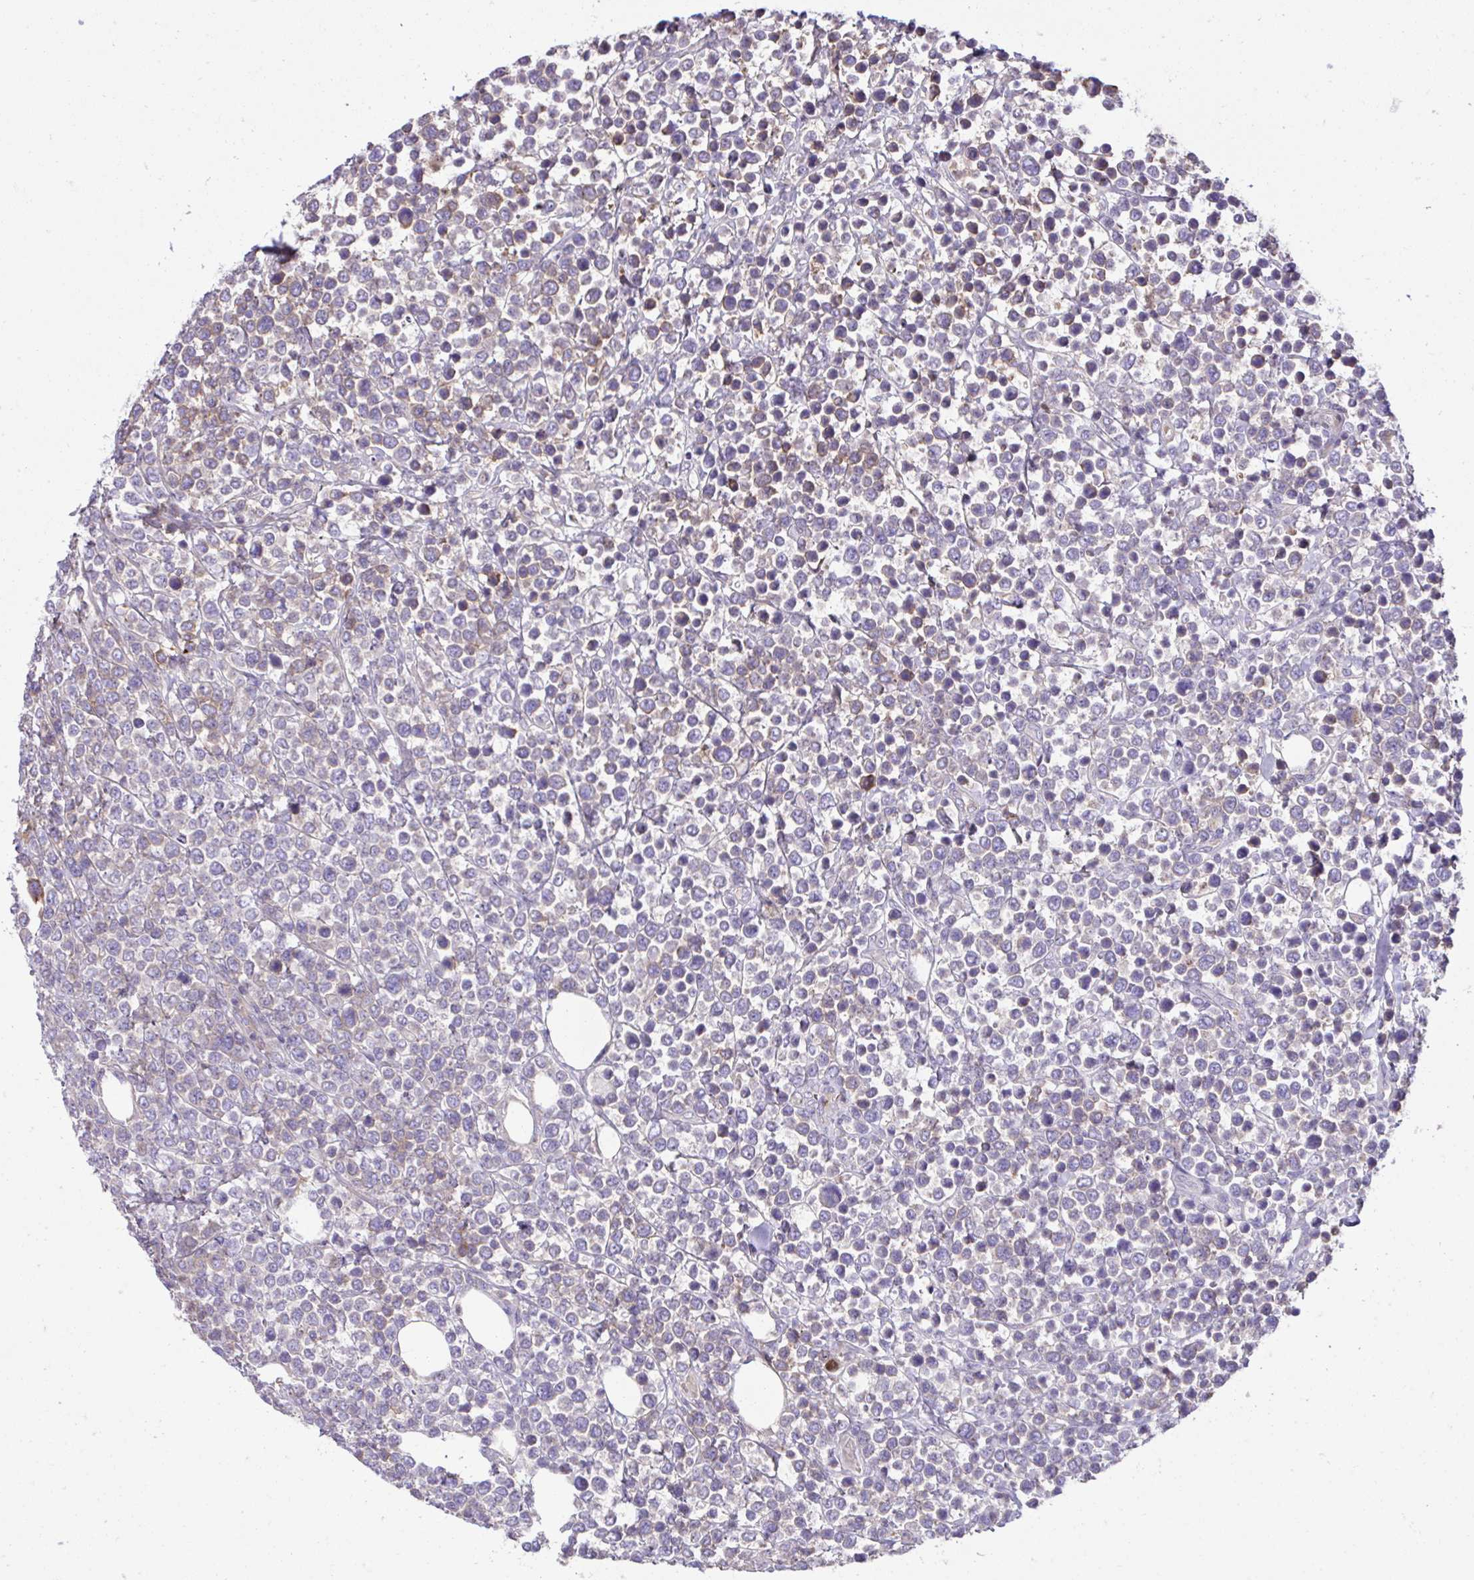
{"staining": {"intensity": "weak", "quantity": "<25%", "location": "cytoplasmic/membranous"}, "tissue": "lymphoma", "cell_type": "Tumor cells", "image_type": "cancer", "snomed": [{"axis": "morphology", "description": "Malignant lymphoma, non-Hodgkin's type, High grade"}, {"axis": "topography", "description": "Soft tissue"}], "caption": "Malignant lymphoma, non-Hodgkin's type (high-grade) stained for a protein using immunohistochemistry (IHC) shows no staining tumor cells.", "gene": "CCDC85C", "patient": {"sex": "female", "age": 56}}